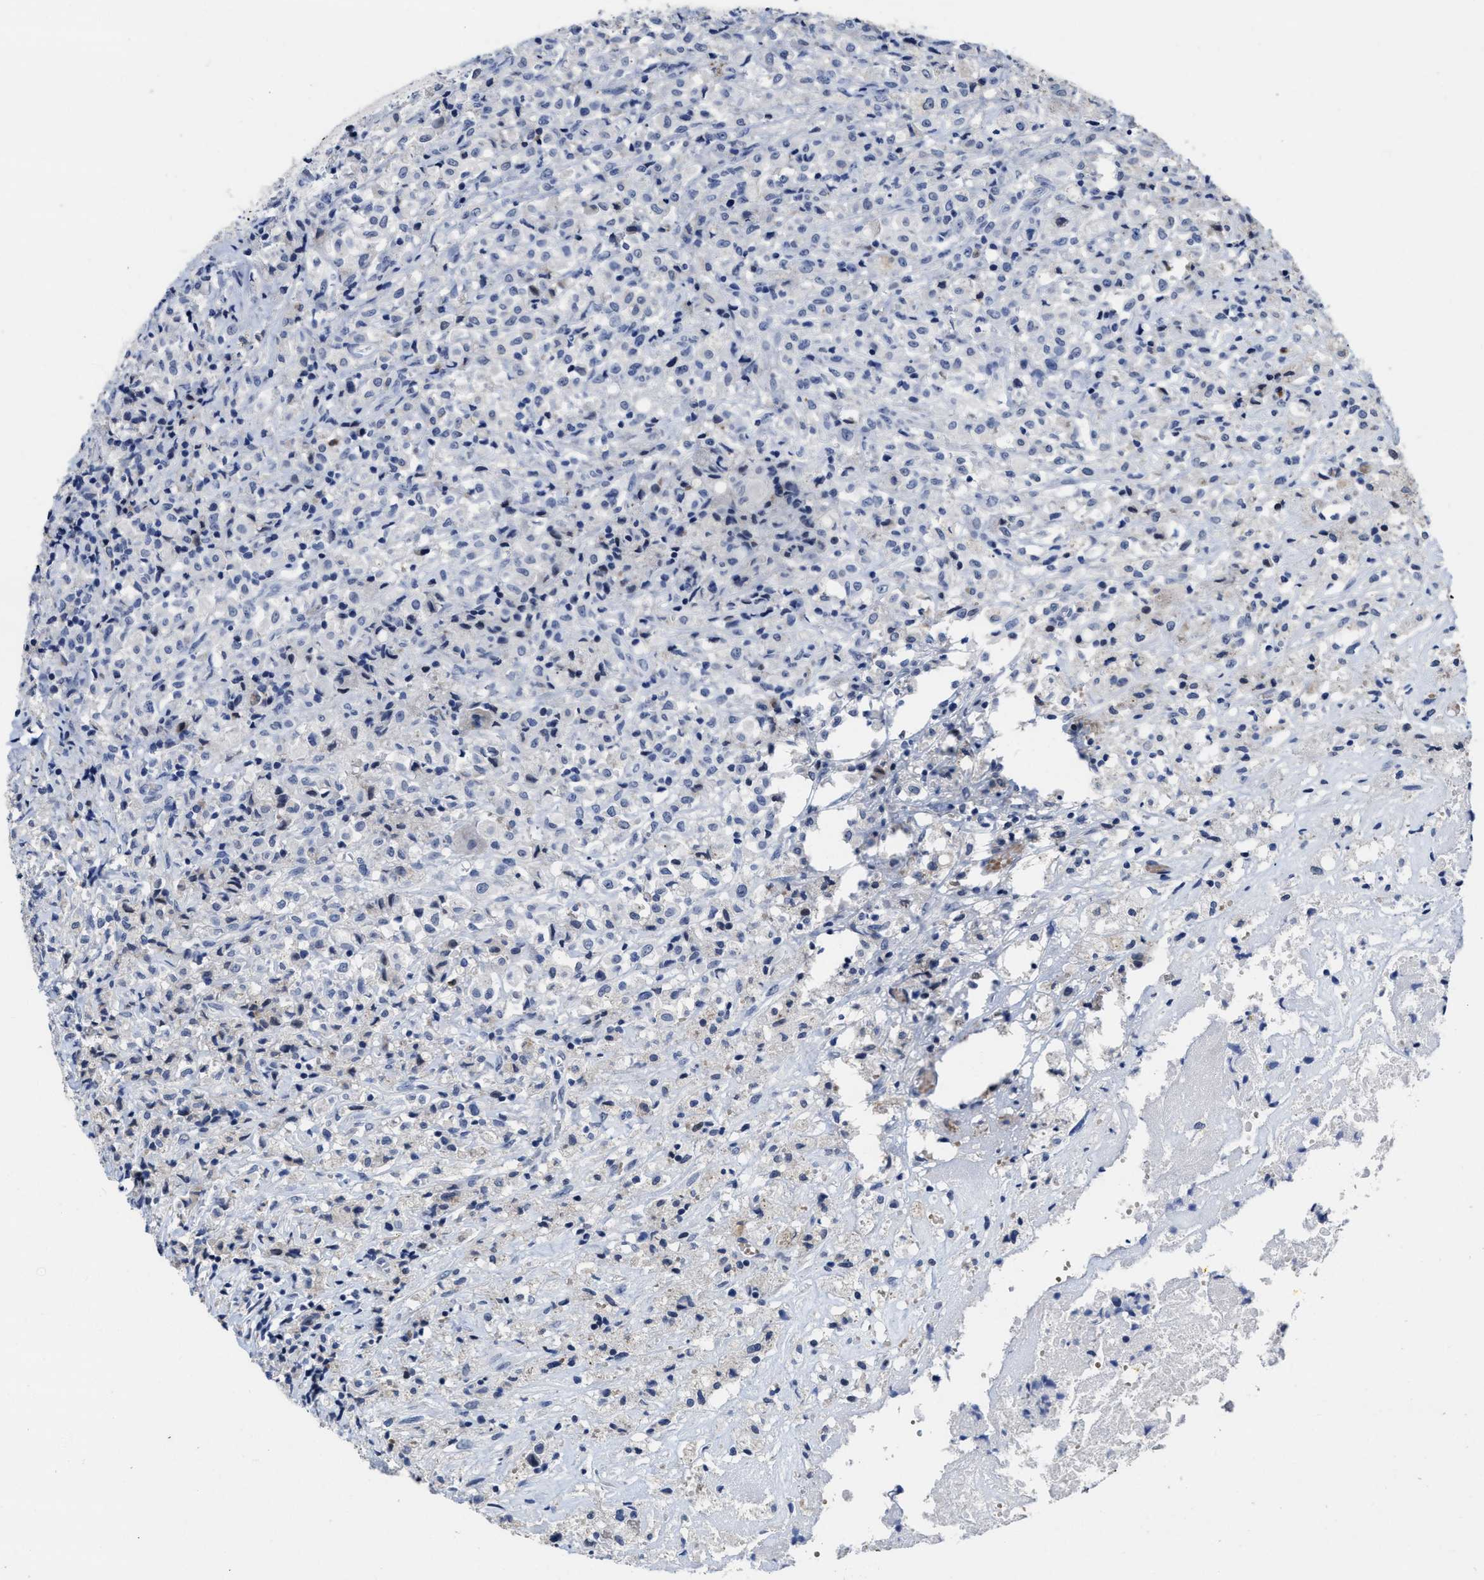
{"staining": {"intensity": "negative", "quantity": "none", "location": "none"}, "tissue": "testis cancer", "cell_type": "Tumor cells", "image_type": "cancer", "snomed": [{"axis": "morphology", "description": "Carcinoma, Embryonal, NOS"}, {"axis": "topography", "description": "Testis"}], "caption": "Testis cancer (embryonal carcinoma) stained for a protein using immunohistochemistry reveals no expression tumor cells.", "gene": "ZFAT", "patient": {"sex": "male", "age": 2}}